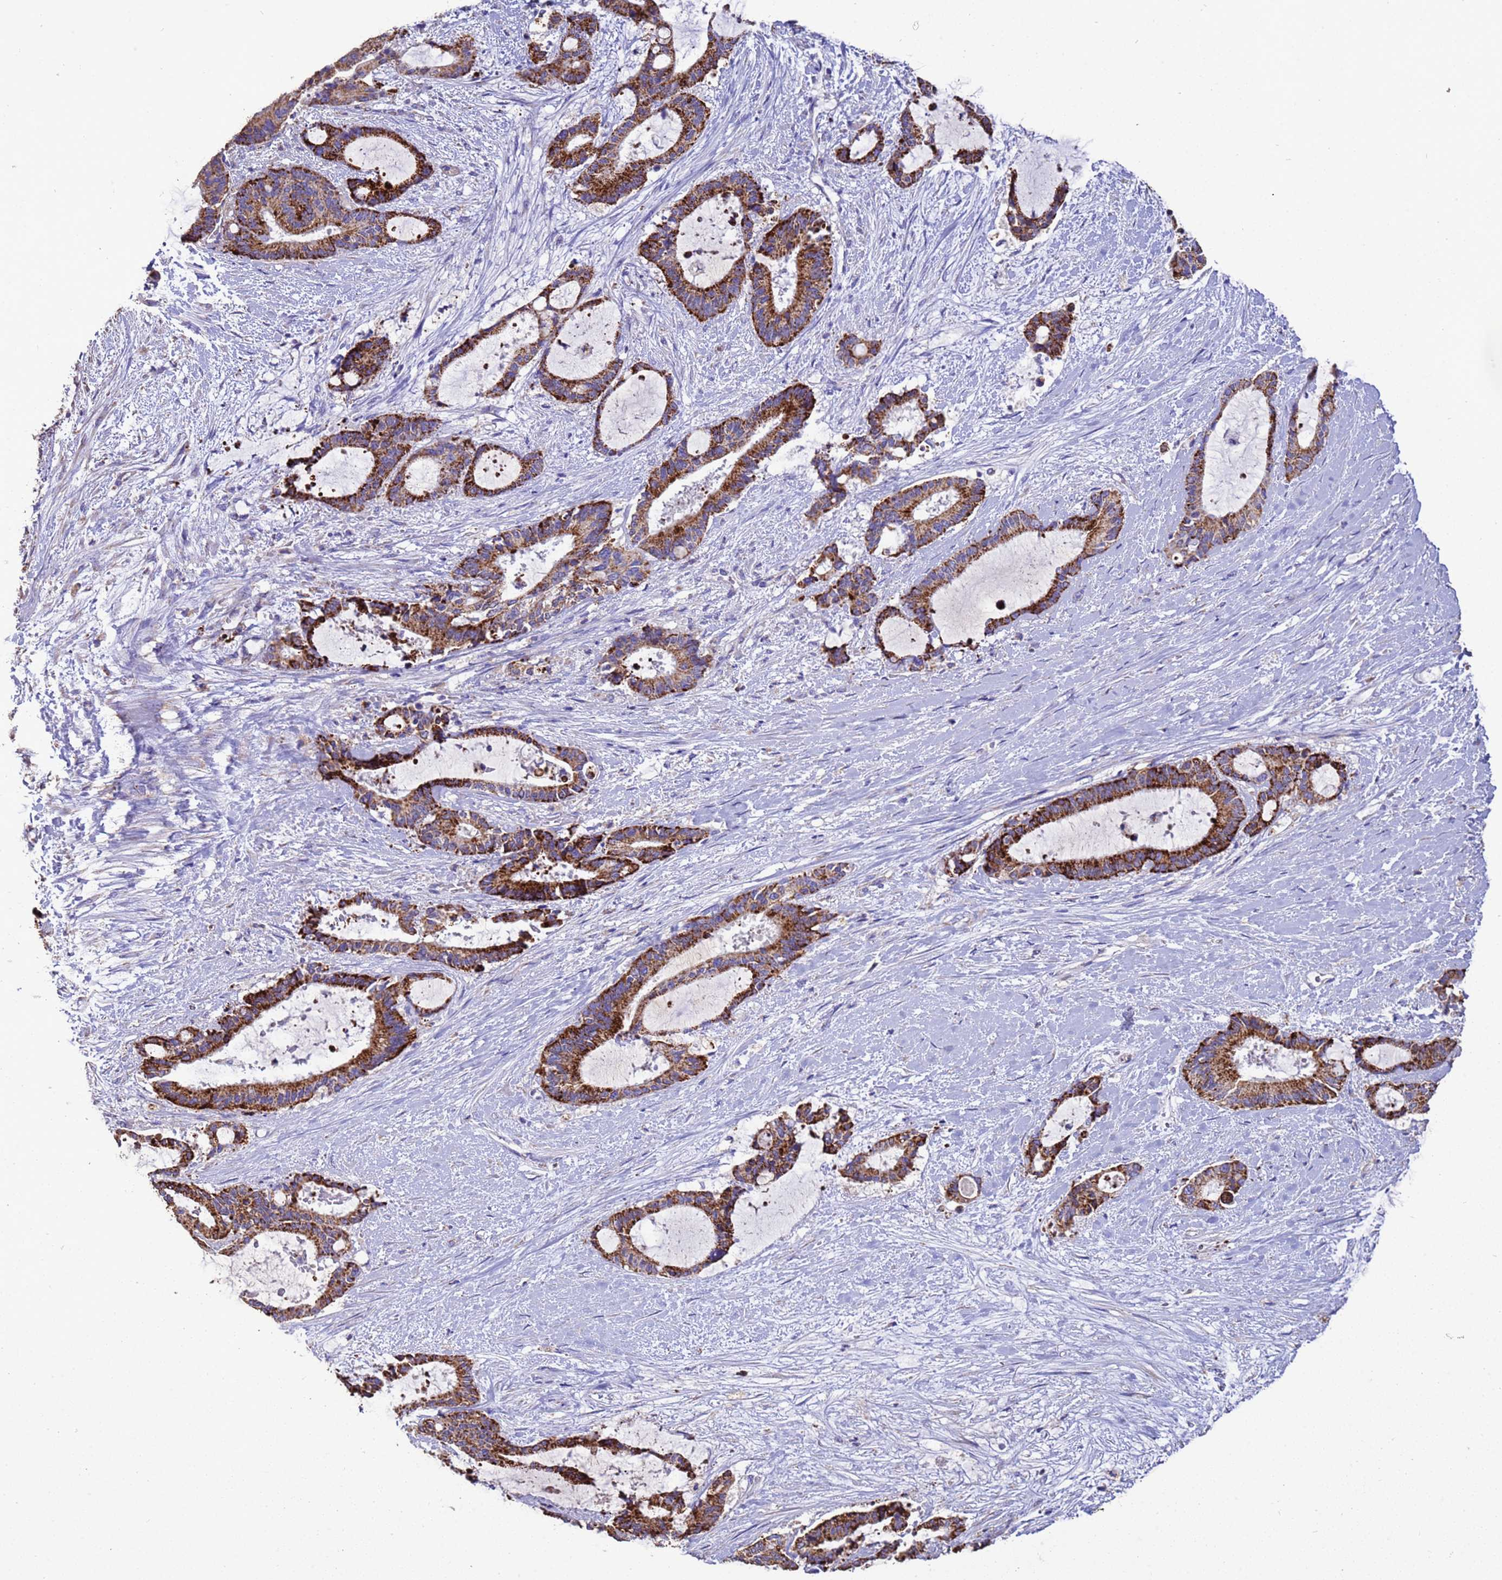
{"staining": {"intensity": "strong", "quantity": ">75%", "location": "cytoplasmic/membranous"}, "tissue": "liver cancer", "cell_type": "Tumor cells", "image_type": "cancer", "snomed": [{"axis": "morphology", "description": "Normal tissue, NOS"}, {"axis": "morphology", "description": "Cholangiocarcinoma"}, {"axis": "topography", "description": "Liver"}, {"axis": "topography", "description": "Peripheral nerve tissue"}], "caption": "Strong cytoplasmic/membranous staining for a protein is identified in about >75% of tumor cells of liver cholangiocarcinoma using IHC.", "gene": "ZNFX1", "patient": {"sex": "female", "age": 73}}